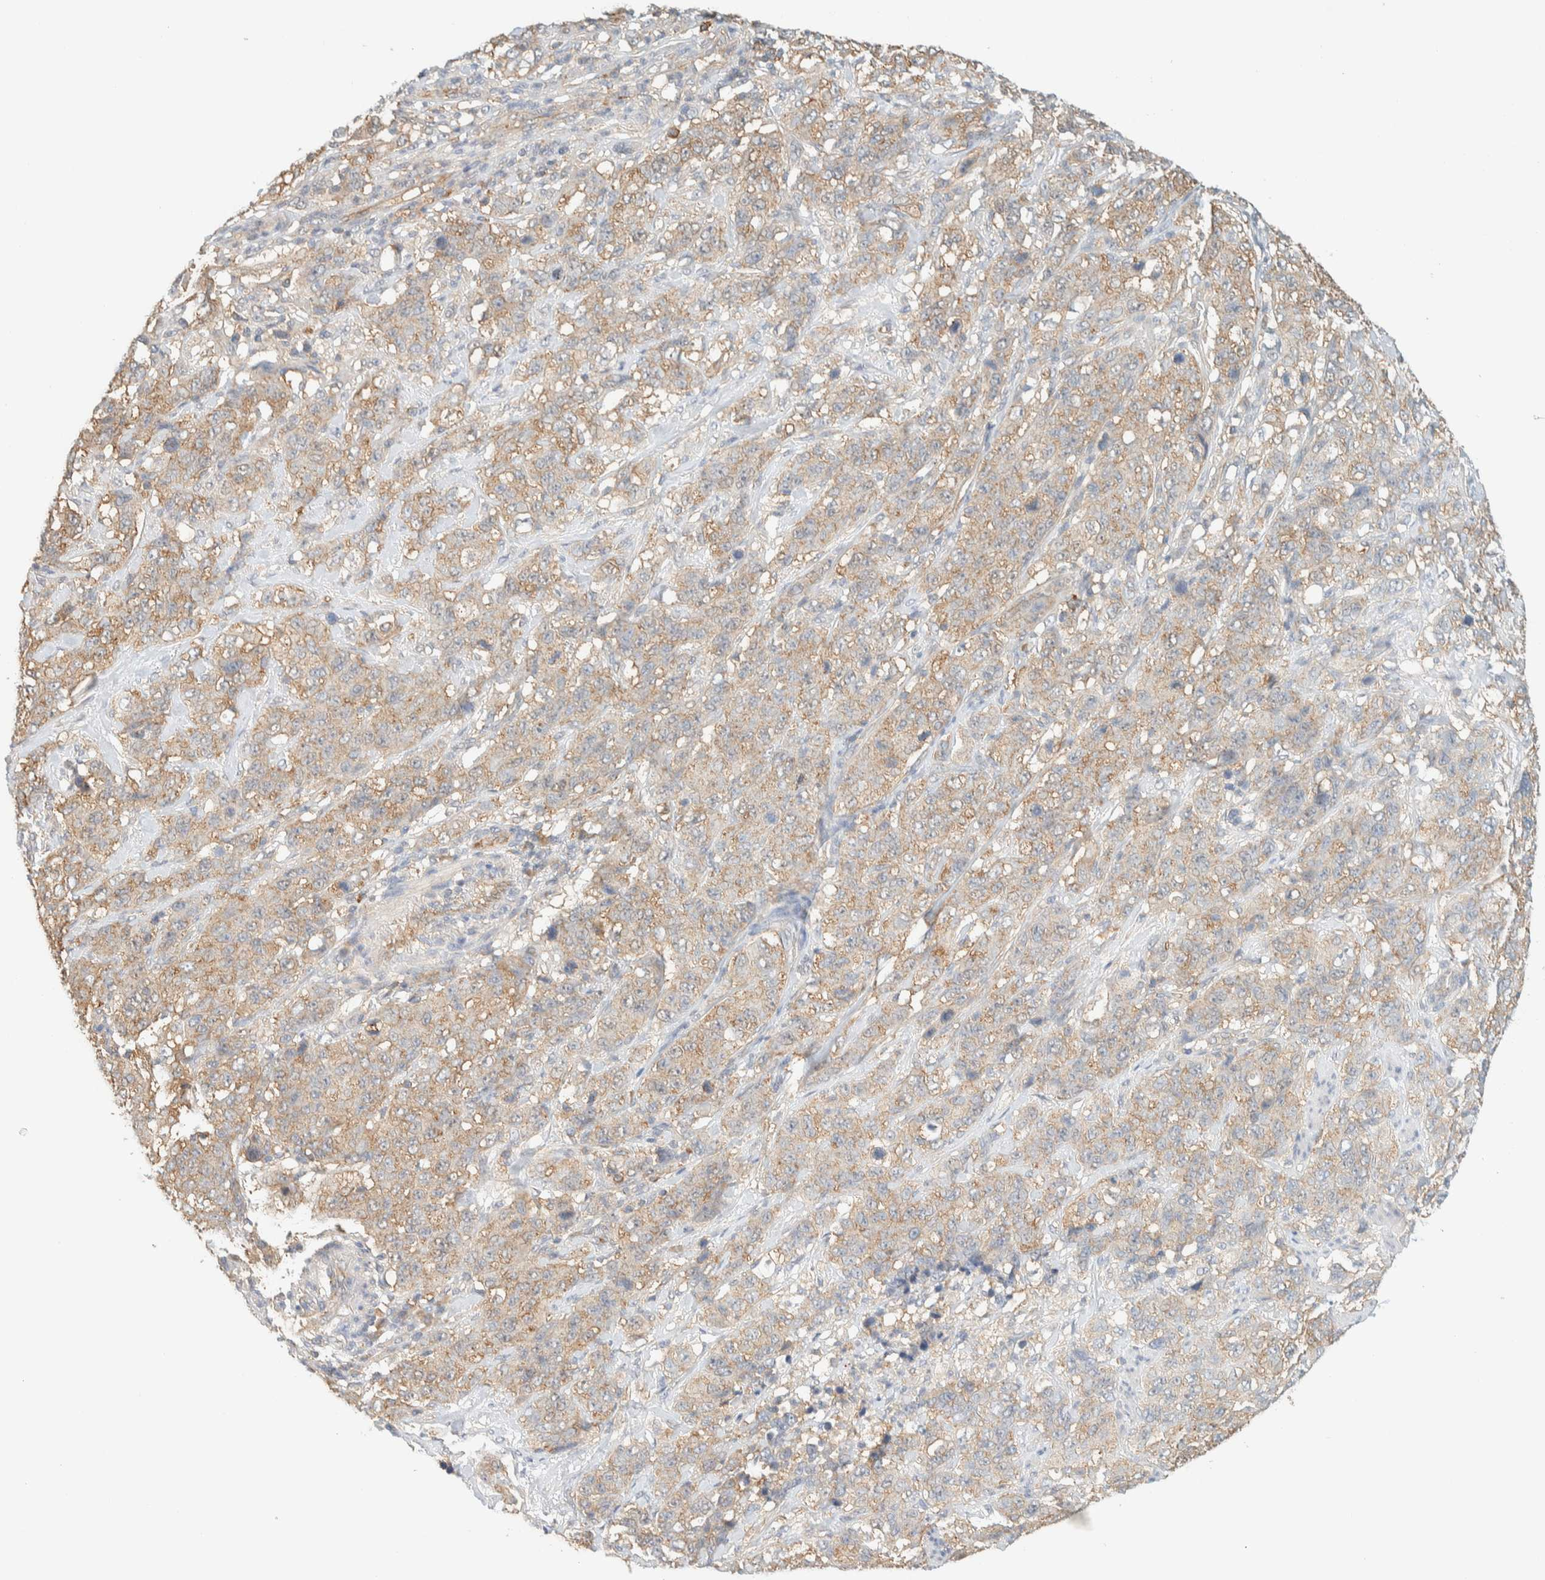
{"staining": {"intensity": "weak", "quantity": ">75%", "location": "cytoplasmic/membranous"}, "tissue": "stomach cancer", "cell_type": "Tumor cells", "image_type": "cancer", "snomed": [{"axis": "morphology", "description": "Adenocarcinoma, NOS"}, {"axis": "topography", "description": "Stomach"}], "caption": "DAB (3,3'-diaminobenzidine) immunohistochemical staining of human adenocarcinoma (stomach) shows weak cytoplasmic/membranous protein staining in about >75% of tumor cells.", "gene": "TBC1D8B", "patient": {"sex": "male", "age": 48}}